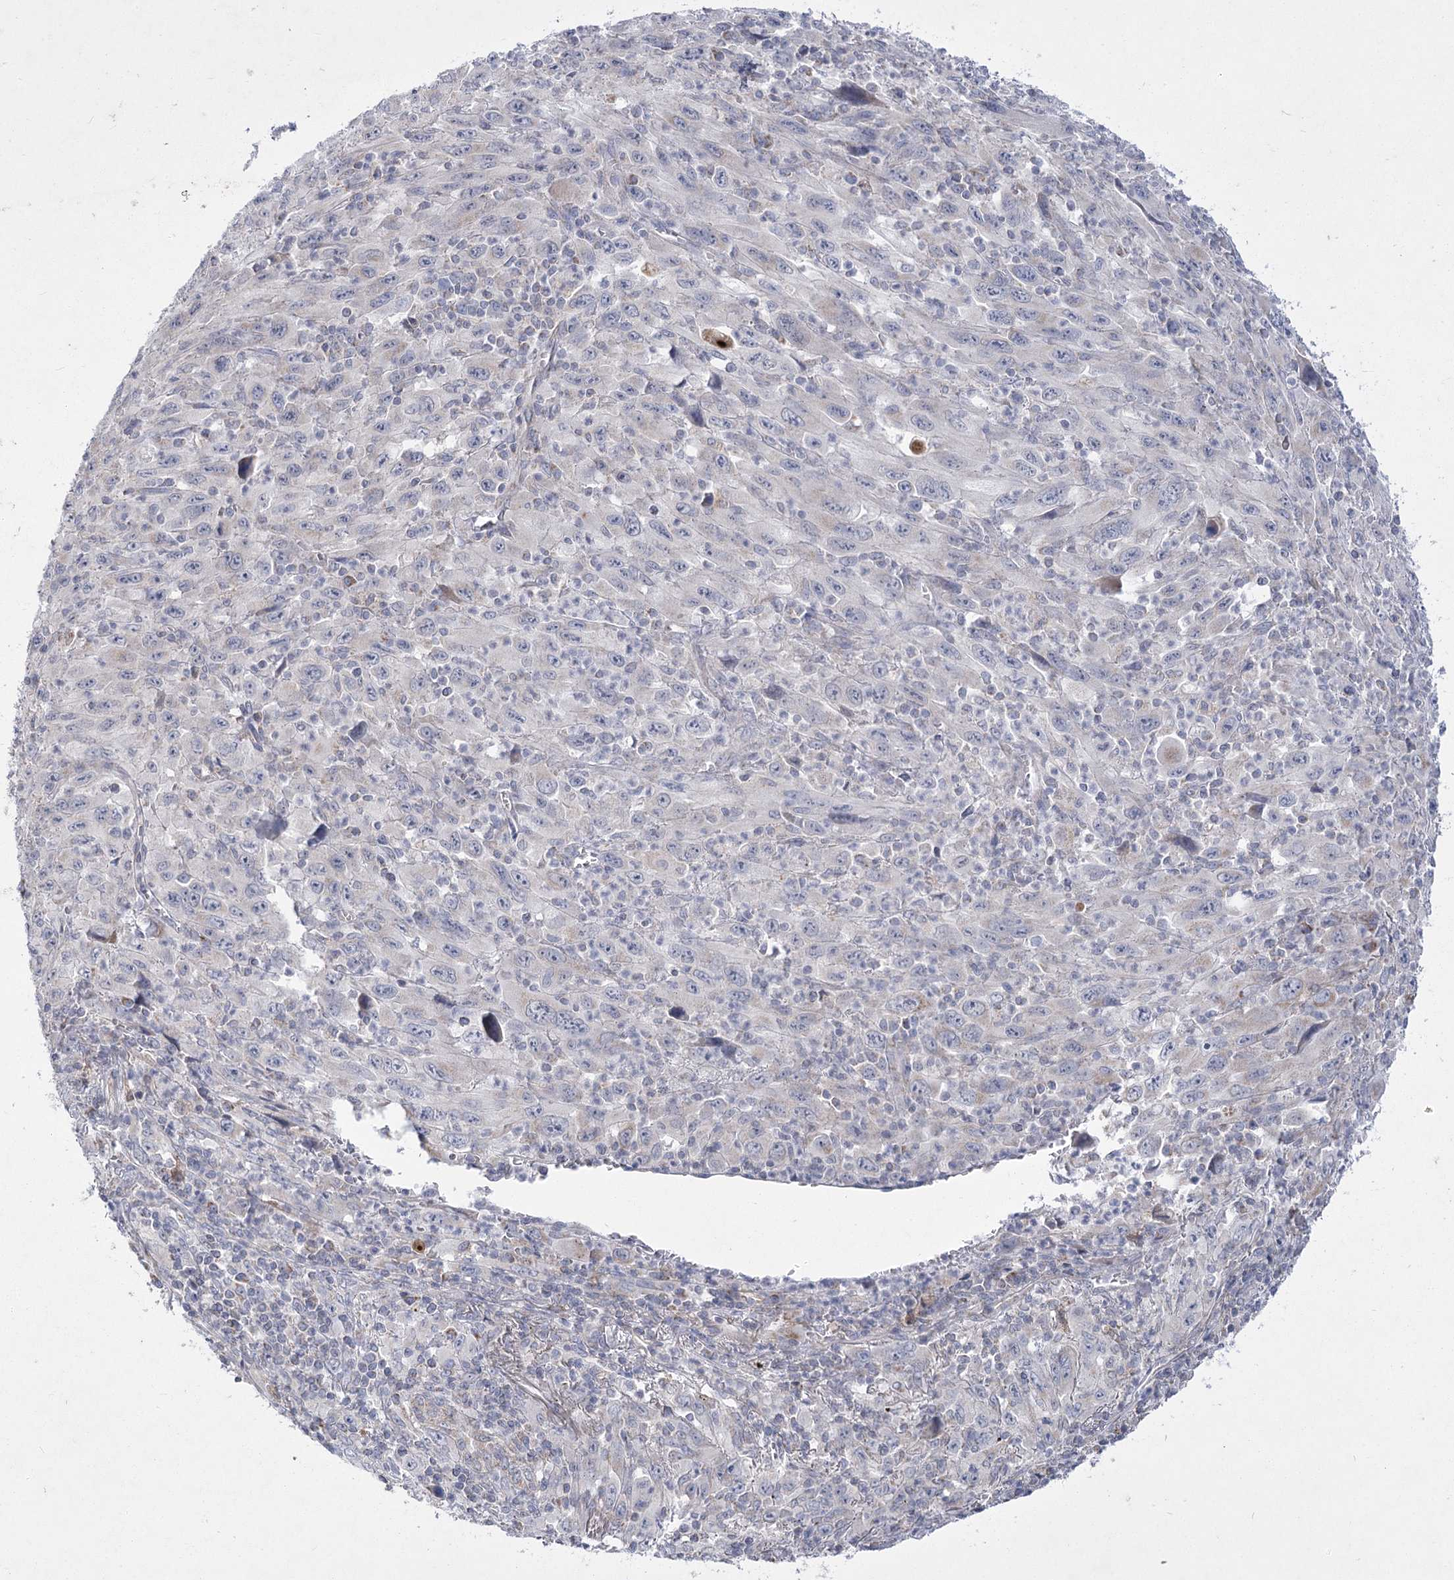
{"staining": {"intensity": "negative", "quantity": "none", "location": "none"}, "tissue": "melanoma", "cell_type": "Tumor cells", "image_type": "cancer", "snomed": [{"axis": "morphology", "description": "Malignant melanoma, Metastatic site"}, {"axis": "topography", "description": "Skin"}], "caption": "Immunohistochemical staining of human malignant melanoma (metastatic site) demonstrates no significant expression in tumor cells.", "gene": "PDHB", "patient": {"sex": "female", "age": 56}}